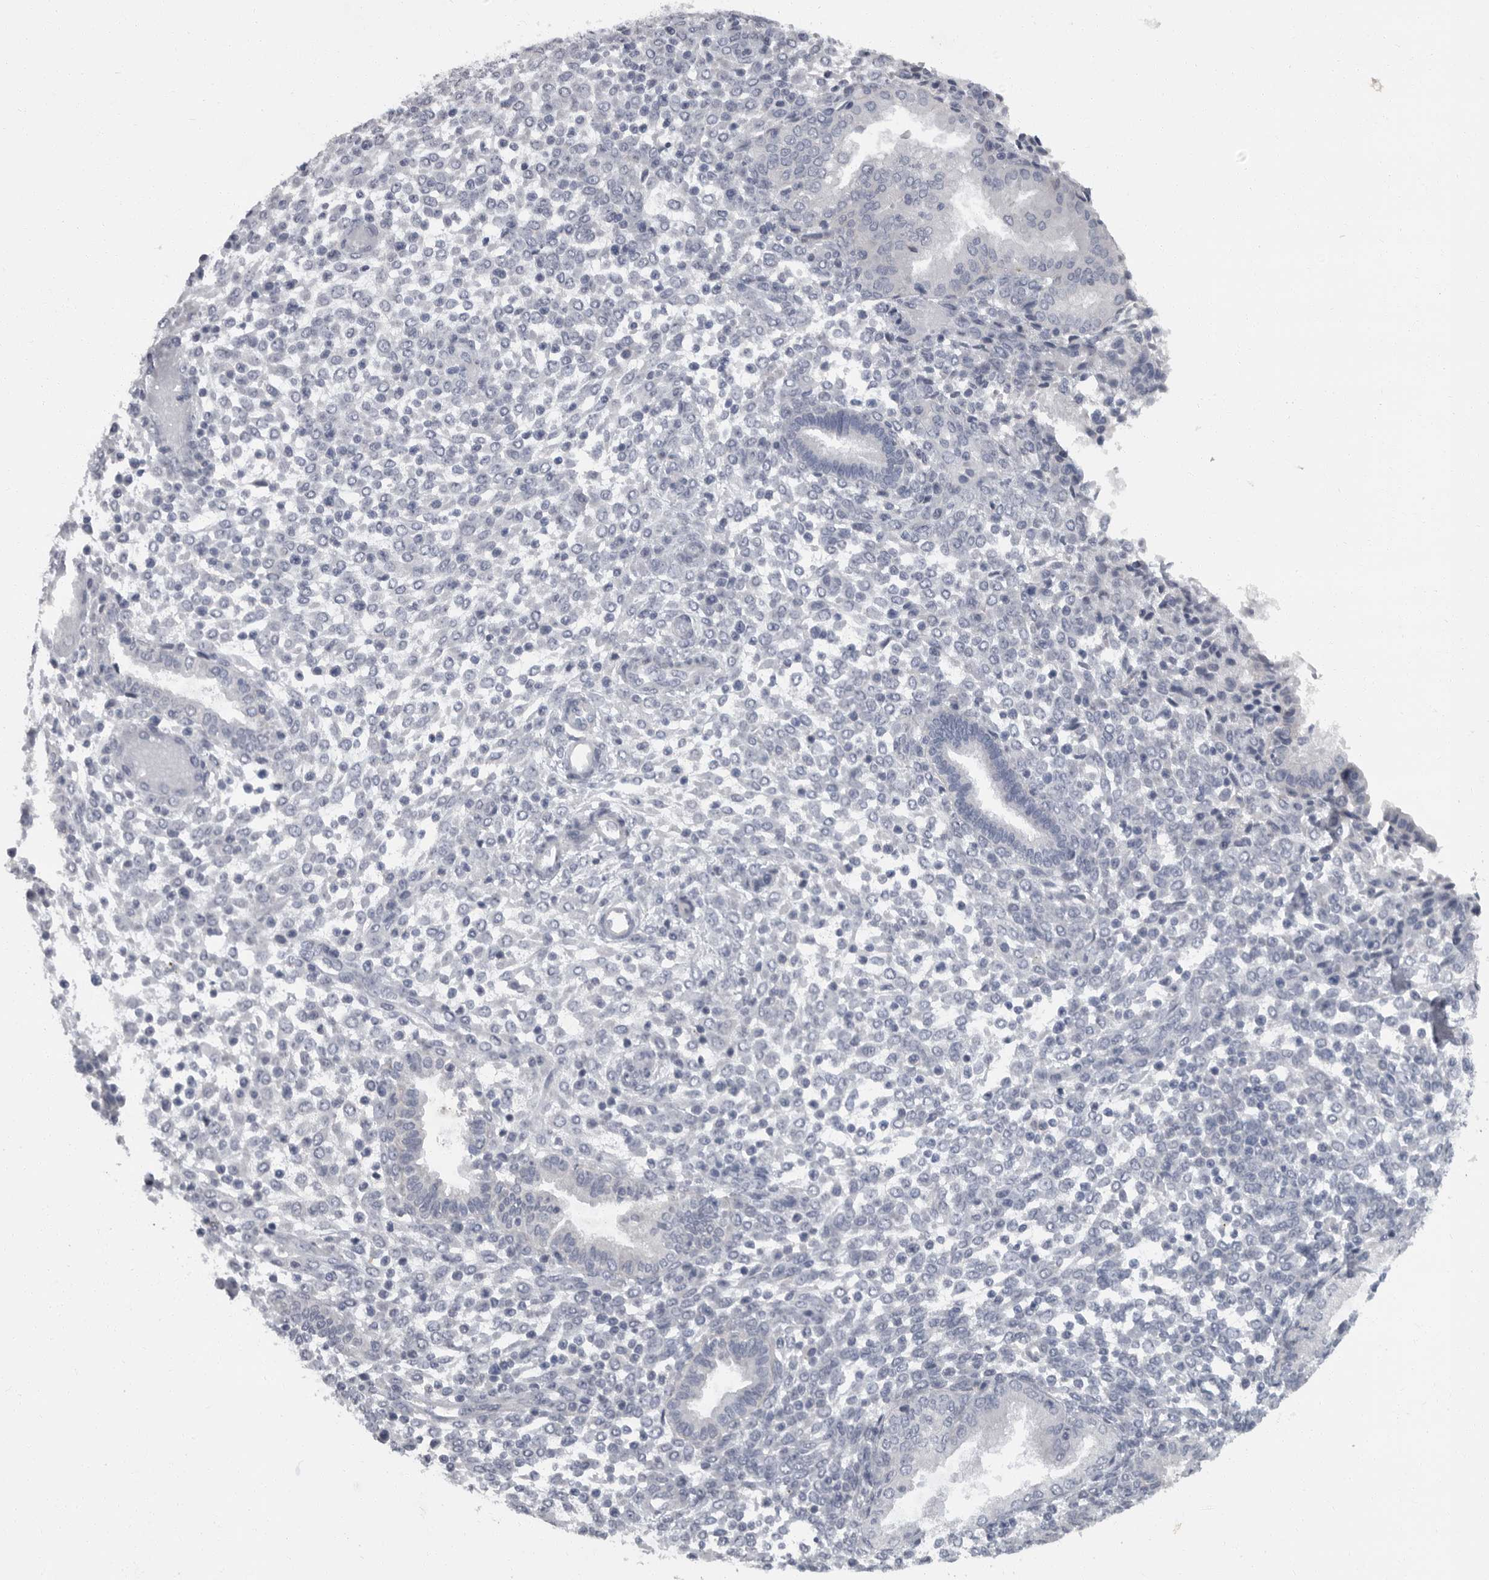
{"staining": {"intensity": "negative", "quantity": "none", "location": "none"}, "tissue": "endometrium", "cell_type": "Cells in endometrial stroma", "image_type": "normal", "snomed": [{"axis": "morphology", "description": "Normal tissue, NOS"}, {"axis": "topography", "description": "Endometrium"}], "caption": "This photomicrograph is of unremarkable endometrium stained with immunohistochemistry (IHC) to label a protein in brown with the nuclei are counter-stained blue. There is no staining in cells in endometrial stroma. Nuclei are stained in blue.", "gene": "SLC25A39", "patient": {"sex": "female", "age": 53}}